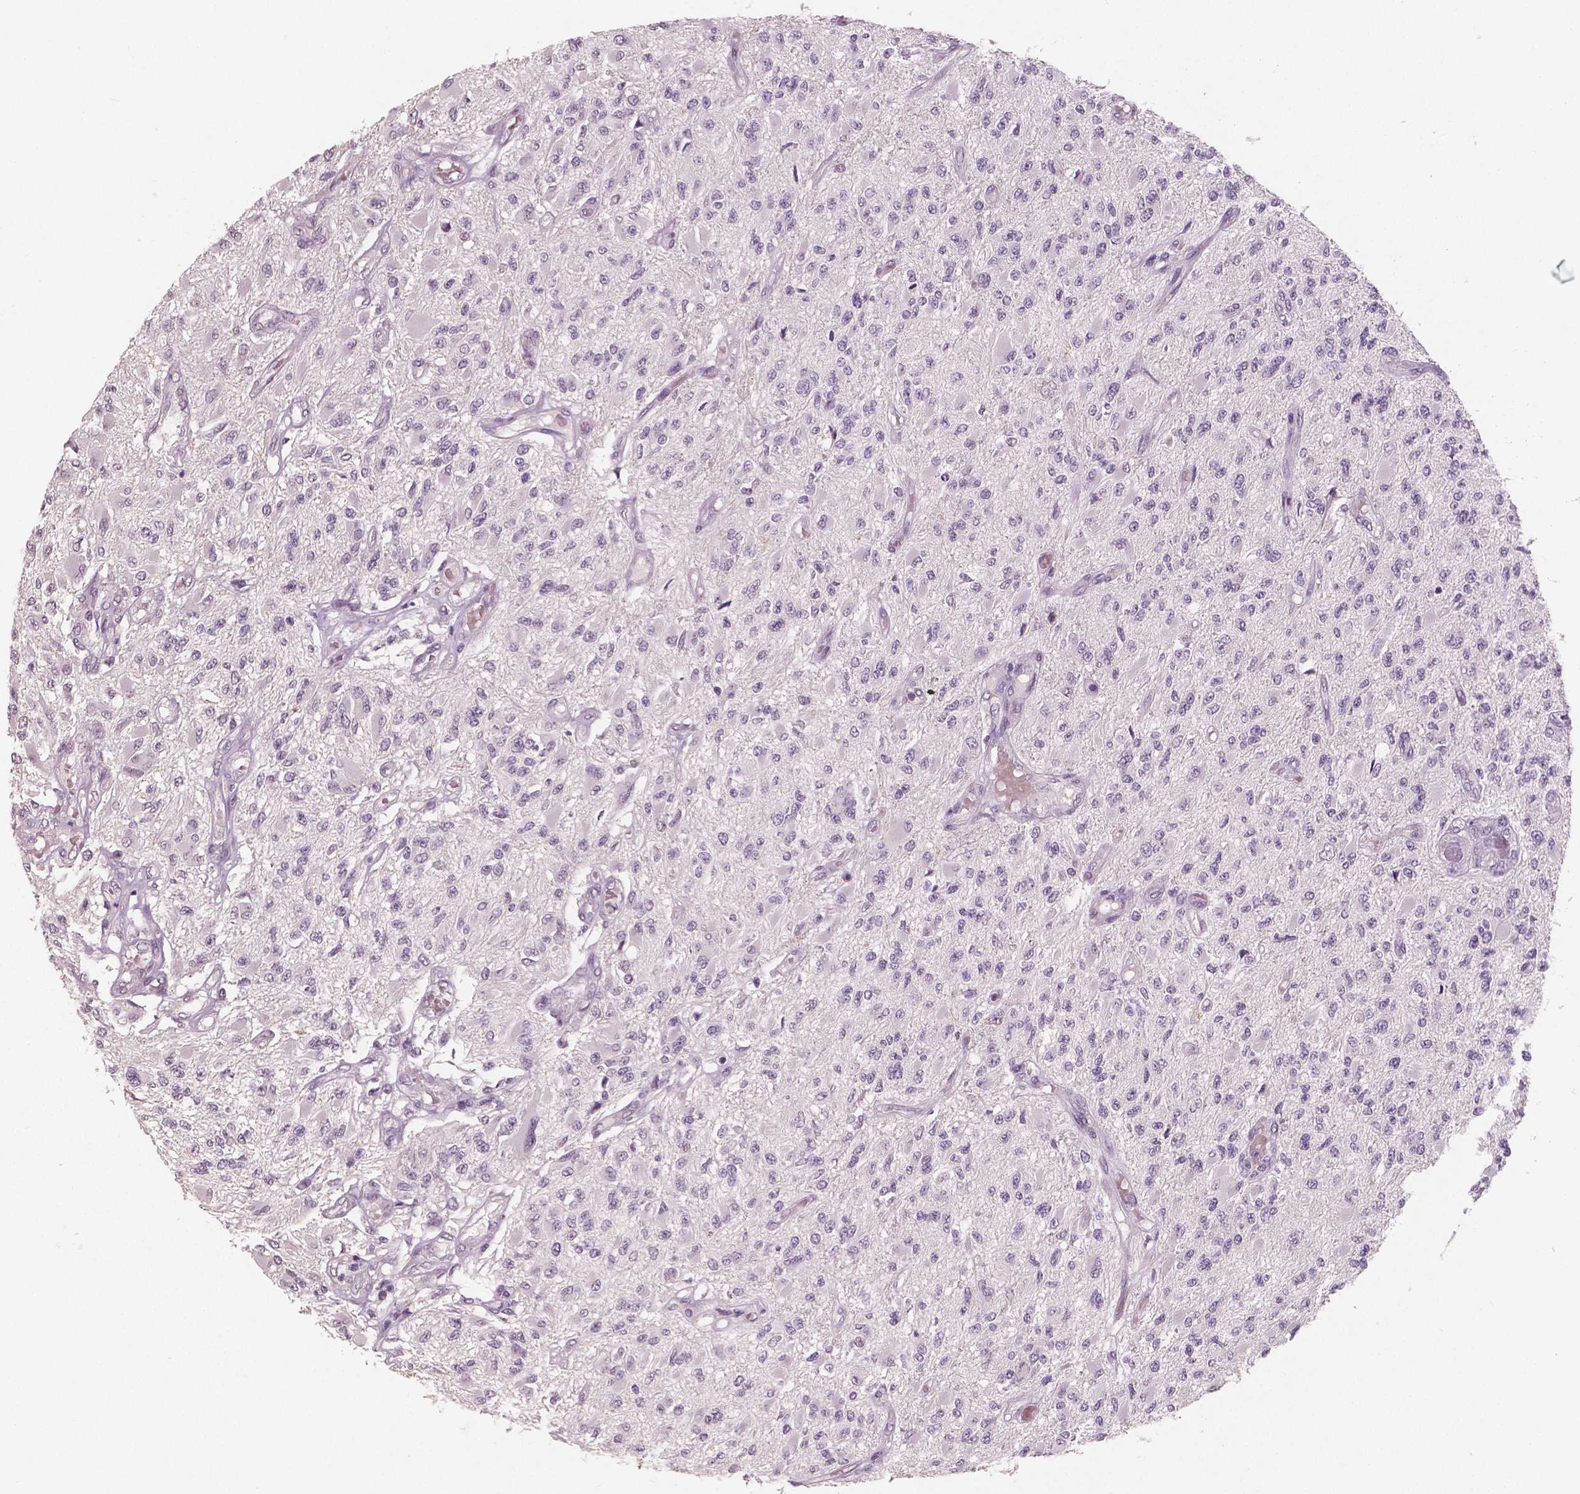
{"staining": {"intensity": "negative", "quantity": "none", "location": "none"}, "tissue": "glioma", "cell_type": "Tumor cells", "image_type": "cancer", "snomed": [{"axis": "morphology", "description": "Glioma, malignant, High grade"}, {"axis": "topography", "description": "Brain"}], "caption": "Immunohistochemistry (IHC) of human glioma reveals no expression in tumor cells. The staining was performed using DAB (3,3'-diaminobenzidine) to visualize the protein expression in brown, while the nuclei were stained in blue with hematoxylin (Magnification: 20x).", "gene": "RNASE7", "patient": {"sex": "female", "age": 63}}